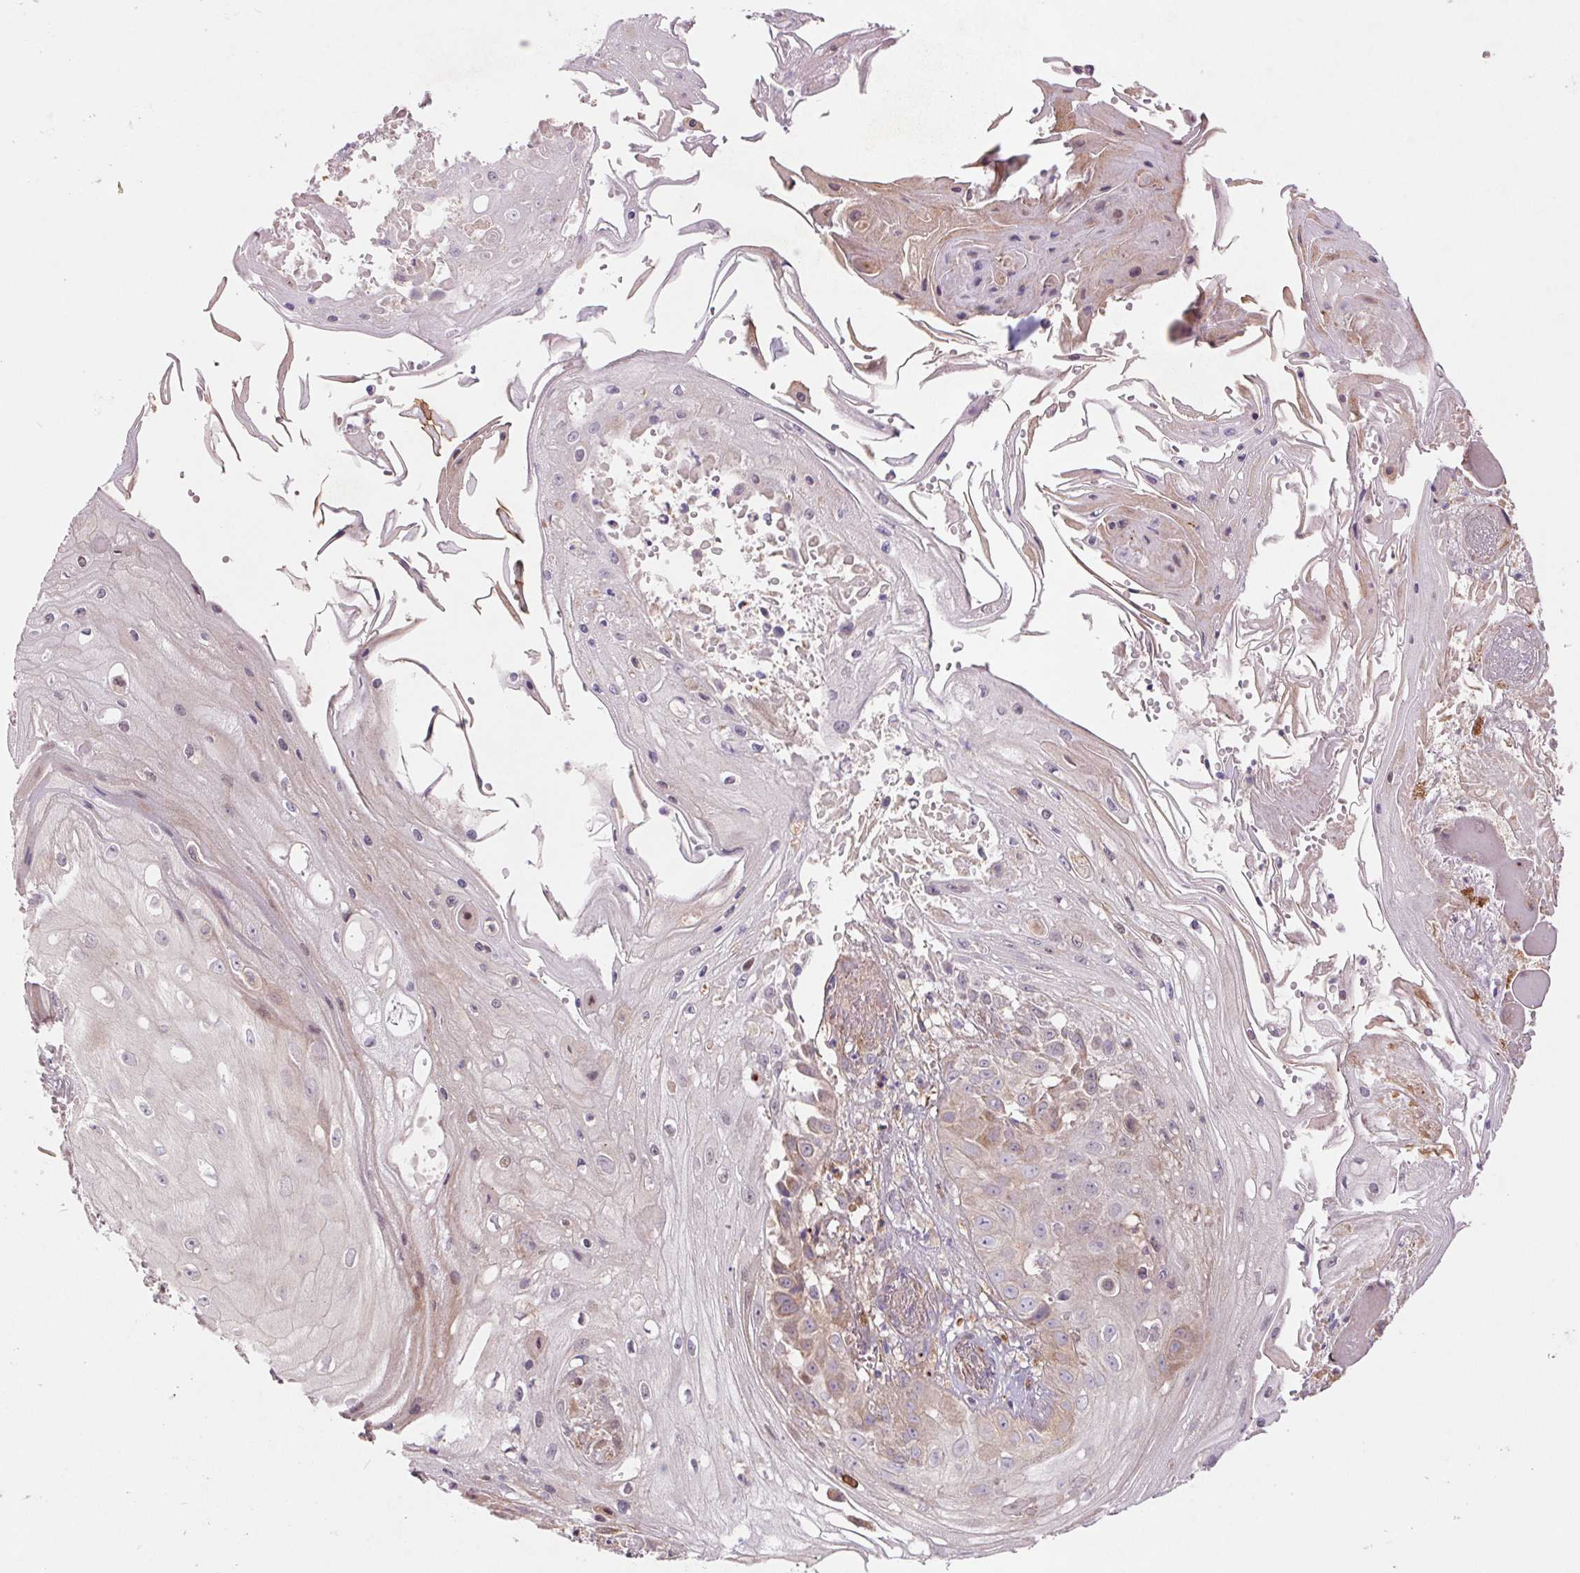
{"staining": {"intensity": "weak", "quantity": "25%-75%", "location": "cytoplasmic/membranous"}, "tissue": "skin cancer", "cell_type": "Tumor cells", "image_type": "cancer", "snomed": [{"axis": "morphology", "description": "Squamous cell carcinoma, NOS"}, {"axis": "topography", "description": "Skin"}], "caption": "Immunohistochemical staining of skin squamous cell carcinoma demonstrates low levels of weak cytoplasmic/membranous protein staining in approximately 25%-75% of tumor cells. (DAB (3,3'-diaminobenzidine) = brown stain, brightfield microscopy at high magnification).", "gene": "RRM1", "patient": {"sex": "male", "age": 70}}